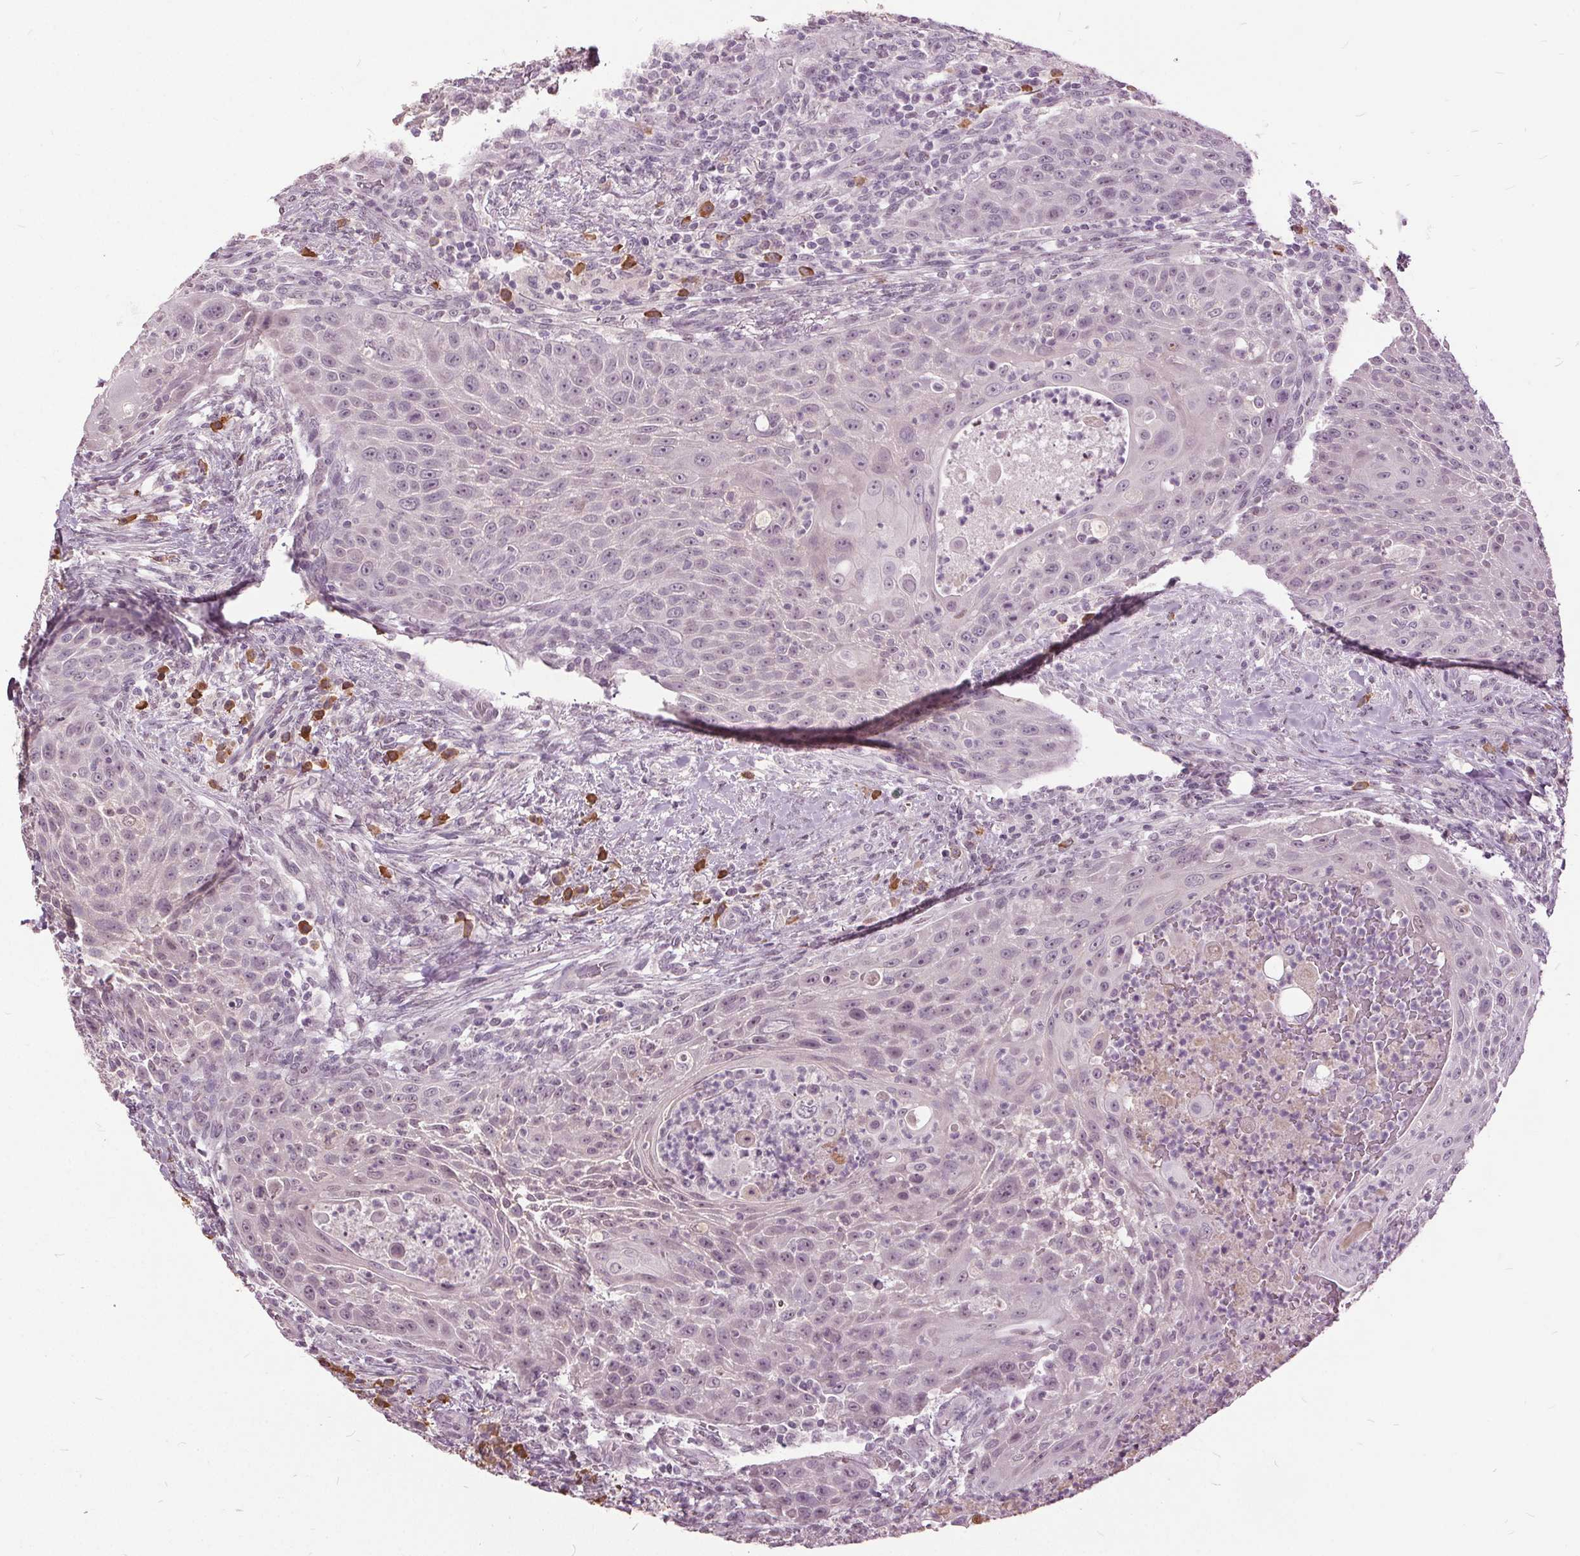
{"staining": {"intensity": "negative", "quantity": "none", "location": "none"}, "tissue": "head and neck cancer", "cell_type": "Tumor cells", "image_type": "cancer", "snomed": [{"axis": "morphology", "description": "Squamous cell carcinoma, NOS"}, {"axis": "topography", "description": "Head-Neck"}], "caption": "Head and neck cancer (squamous cell carcinoma) stained for a protein using immunohistochemistry reveals no positivity tumor cells.", "gene": "CXCL16", "patient": {"sex": "male", "age": 69}}